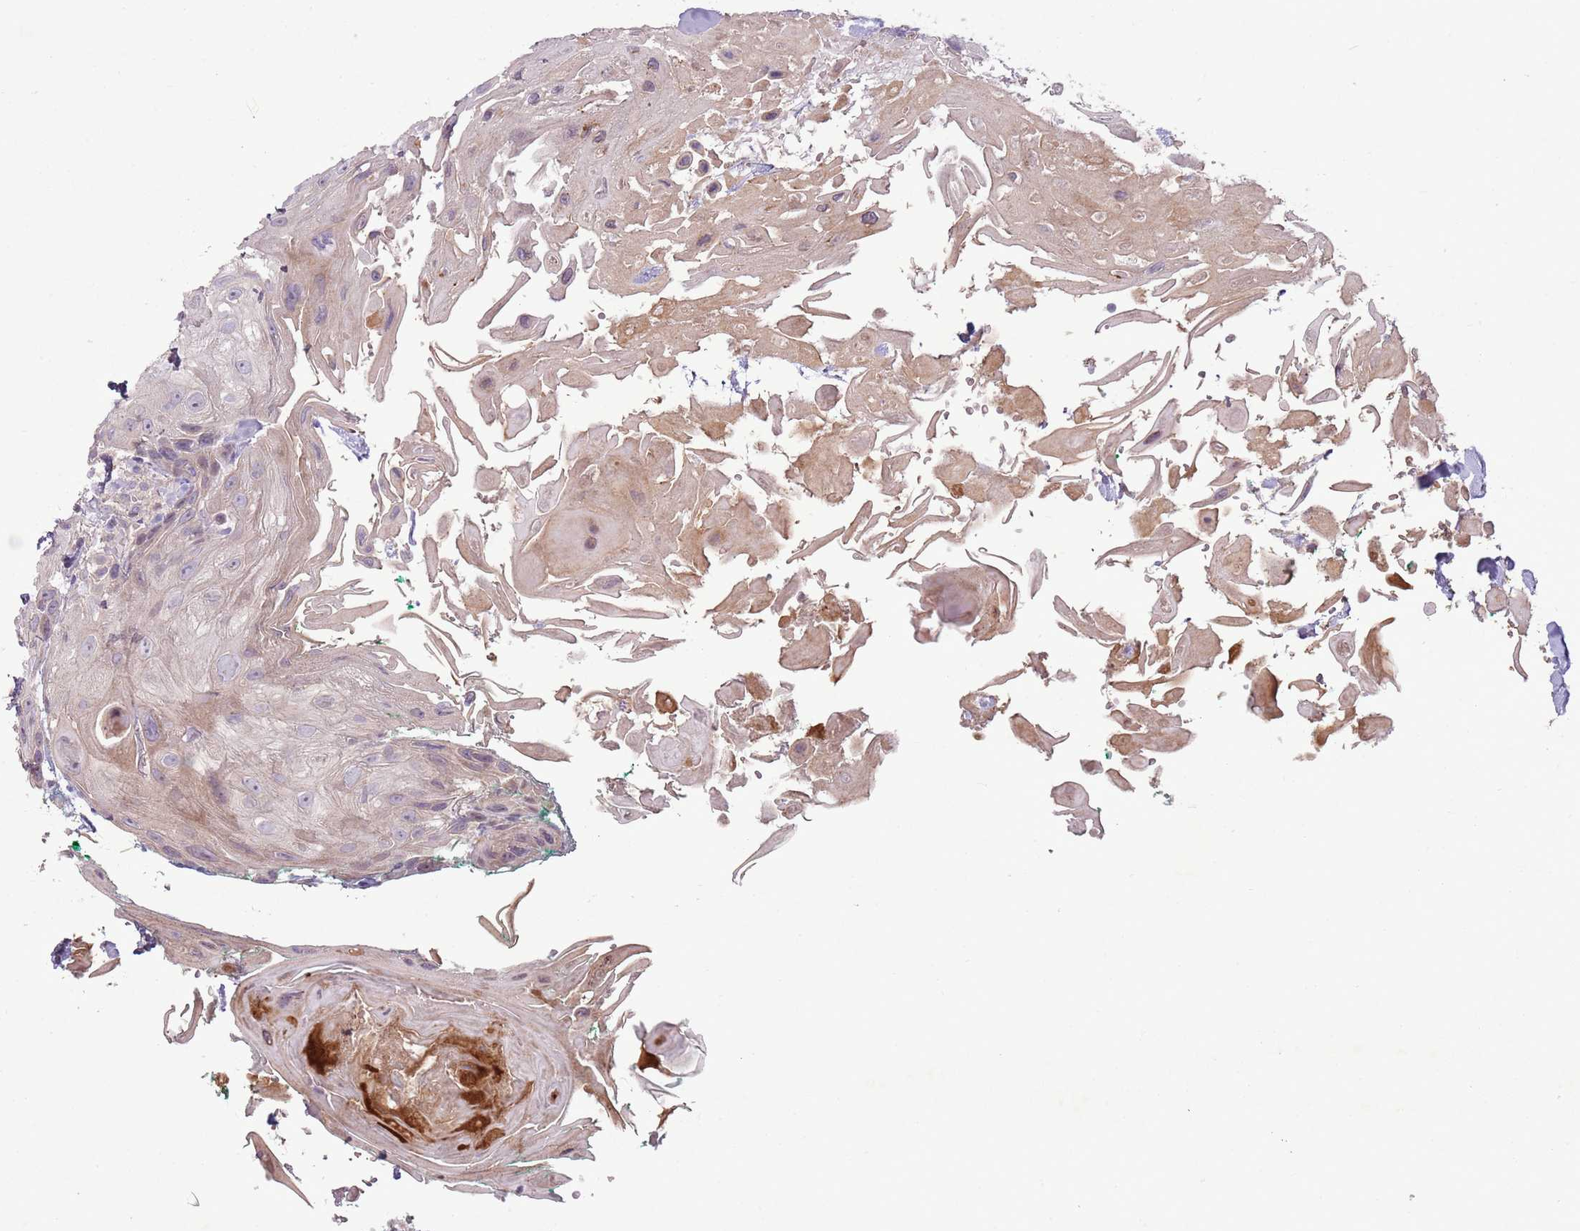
{"staining": {"intensity": "weak", "quantity": "<25%", "location": "cytoplasmic/membranous"}, "tissue": "head and neck cancer", "cell_type": "Tumor cells", "image_type": "cancer", "snomed": [{"axis": "morphology", "description": "Squamous cell carcinoma, NOS"}, {"axis": "topography", "description": "Head-Neck"}], "caption": "This is an IHC photomicrograph of head and neck cancer (squamous cell carcinoma). There is no positivity in tumor cells.", "gene": "ANKRD24", "patient": {"sex": "male", "age": 81}}